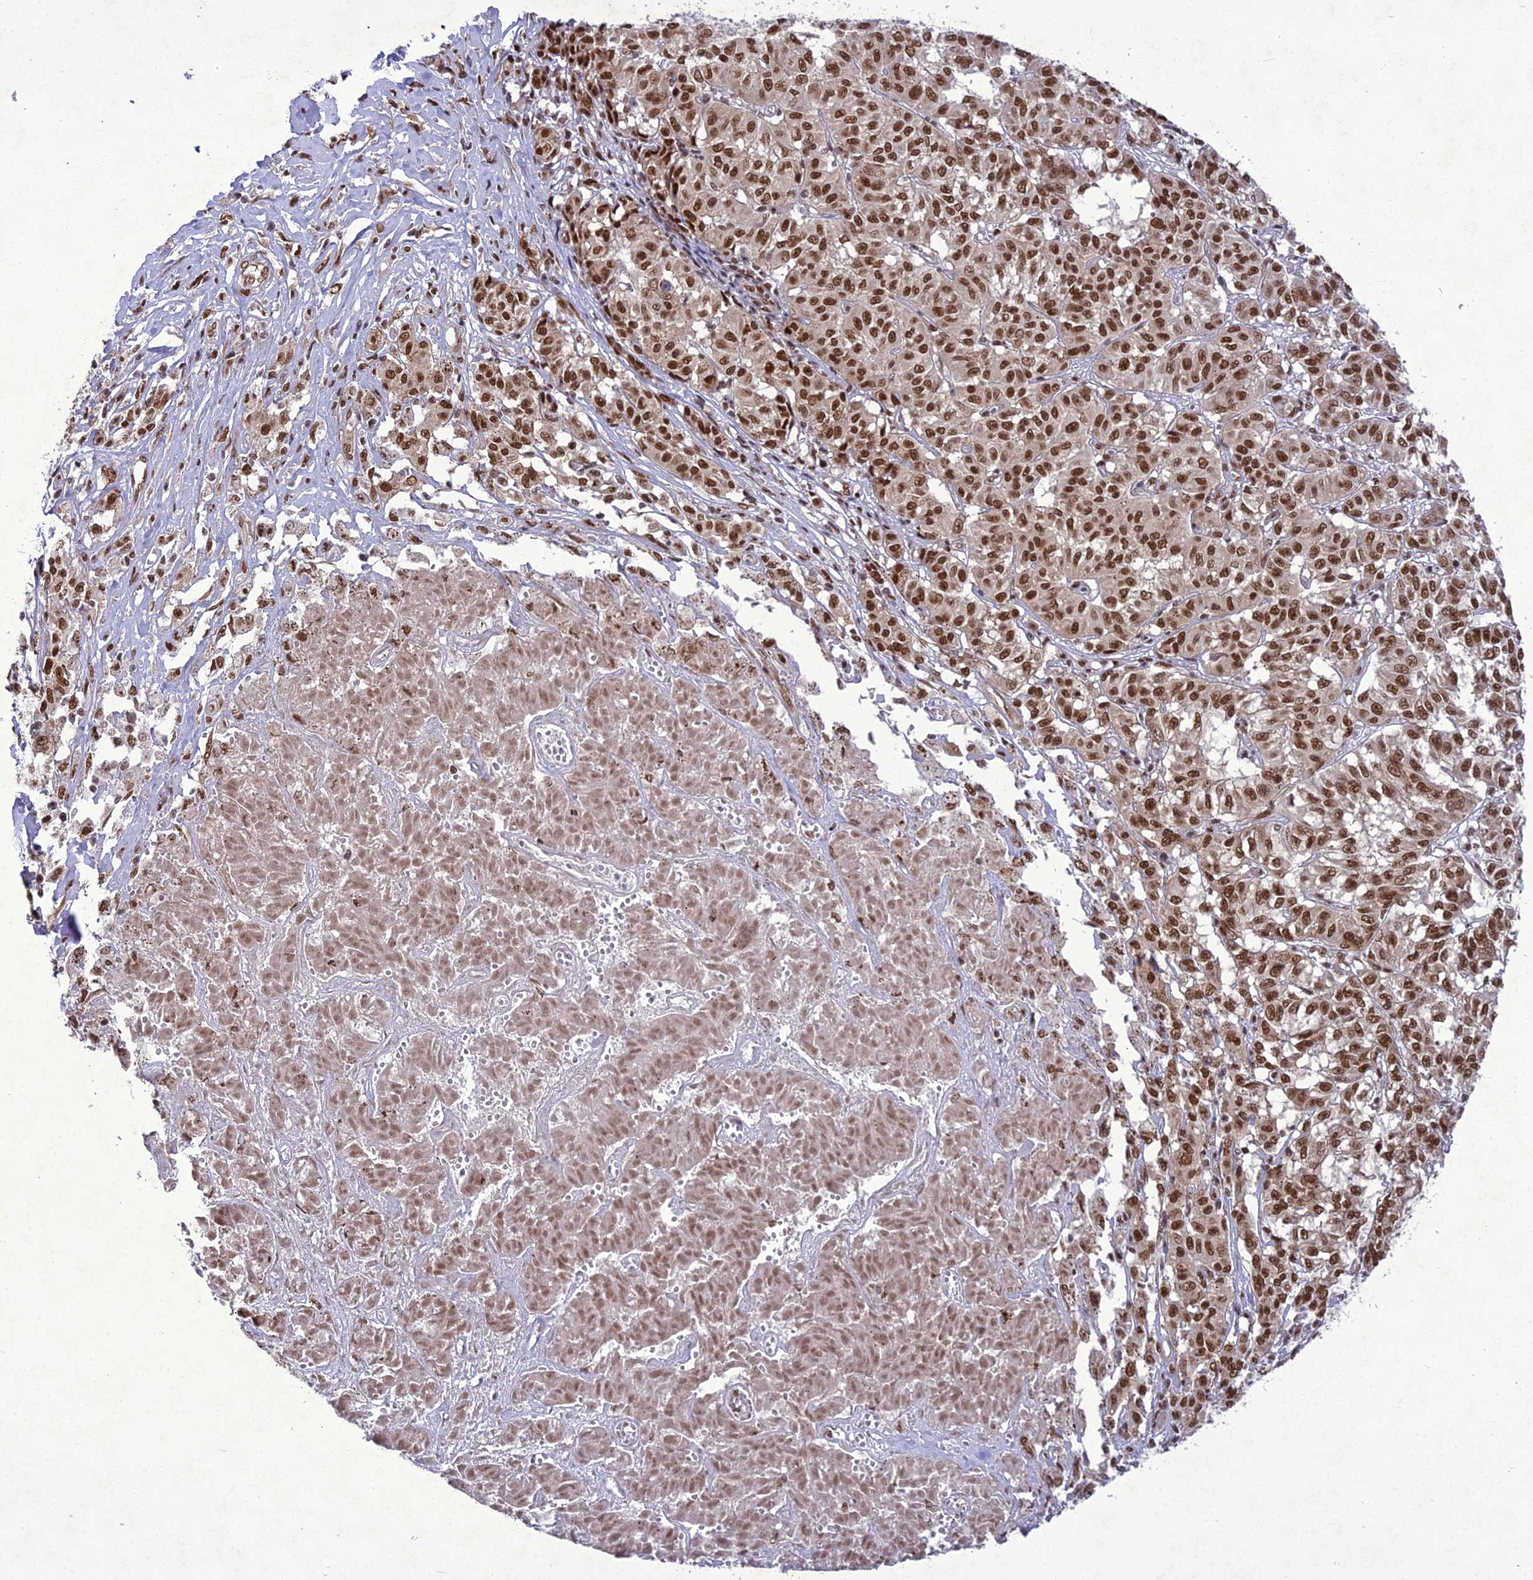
{"staining": {"intensity": "strong", "quantity": ">75%", "location": "nuclear"}, "tissue": "melanoma", "cell_type": "Tumor cells", "image_type": "cancer", "snomed": [{"axis": "morphology", "description": "Malignant melanoma, NOS"}, {"axis": "topography", "description": "Skin"}], "caption": "A high-resolution micrograph shows immunohistochemistry staining of melanoma, which shows strong nuclear staining in approximately >75% of tumor cells. The protein of interest is stained brown, and the nuclei are stained in blue (DAB IHC with brightfield microscopy, high magnification).", "gene": "DDX1", "patient": {"sex": "female", "age": 72}}